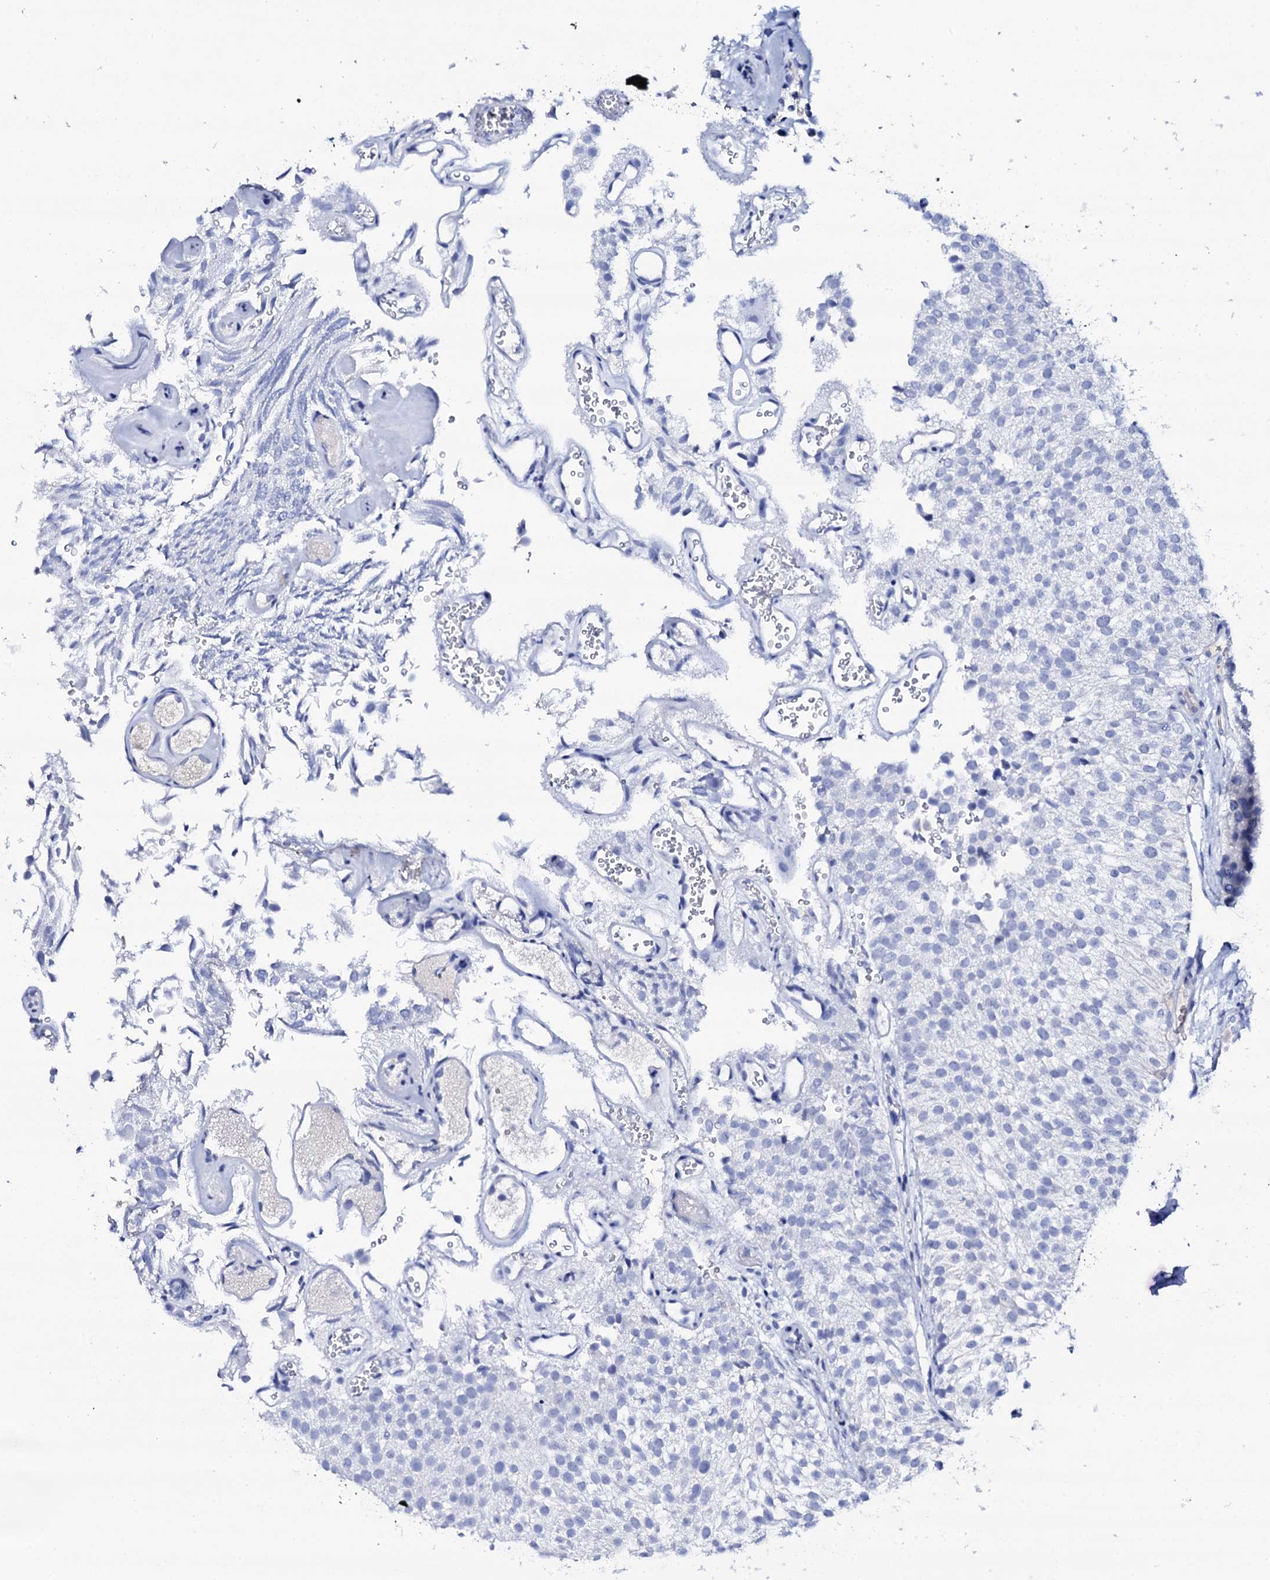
{"staining": {"intensity": "negative", "quantity": "none", "location": "none"}, "tissue": "urothelial cancer", "cell_type": "Tumor cells", "image_type": "cancer", "snomed": [{"axis": "morphology", "description": "Urothelial carcinoma, Low grade"}, {"axis": "topography", "description": "Urinary bladder"}], "caption": "Micrograph shows no significant protein positivity in tumor cells of urothelial carcinoma (low-grade).", "gene": "FBXL16", "patient": {"sex": "male", "age": 78}}